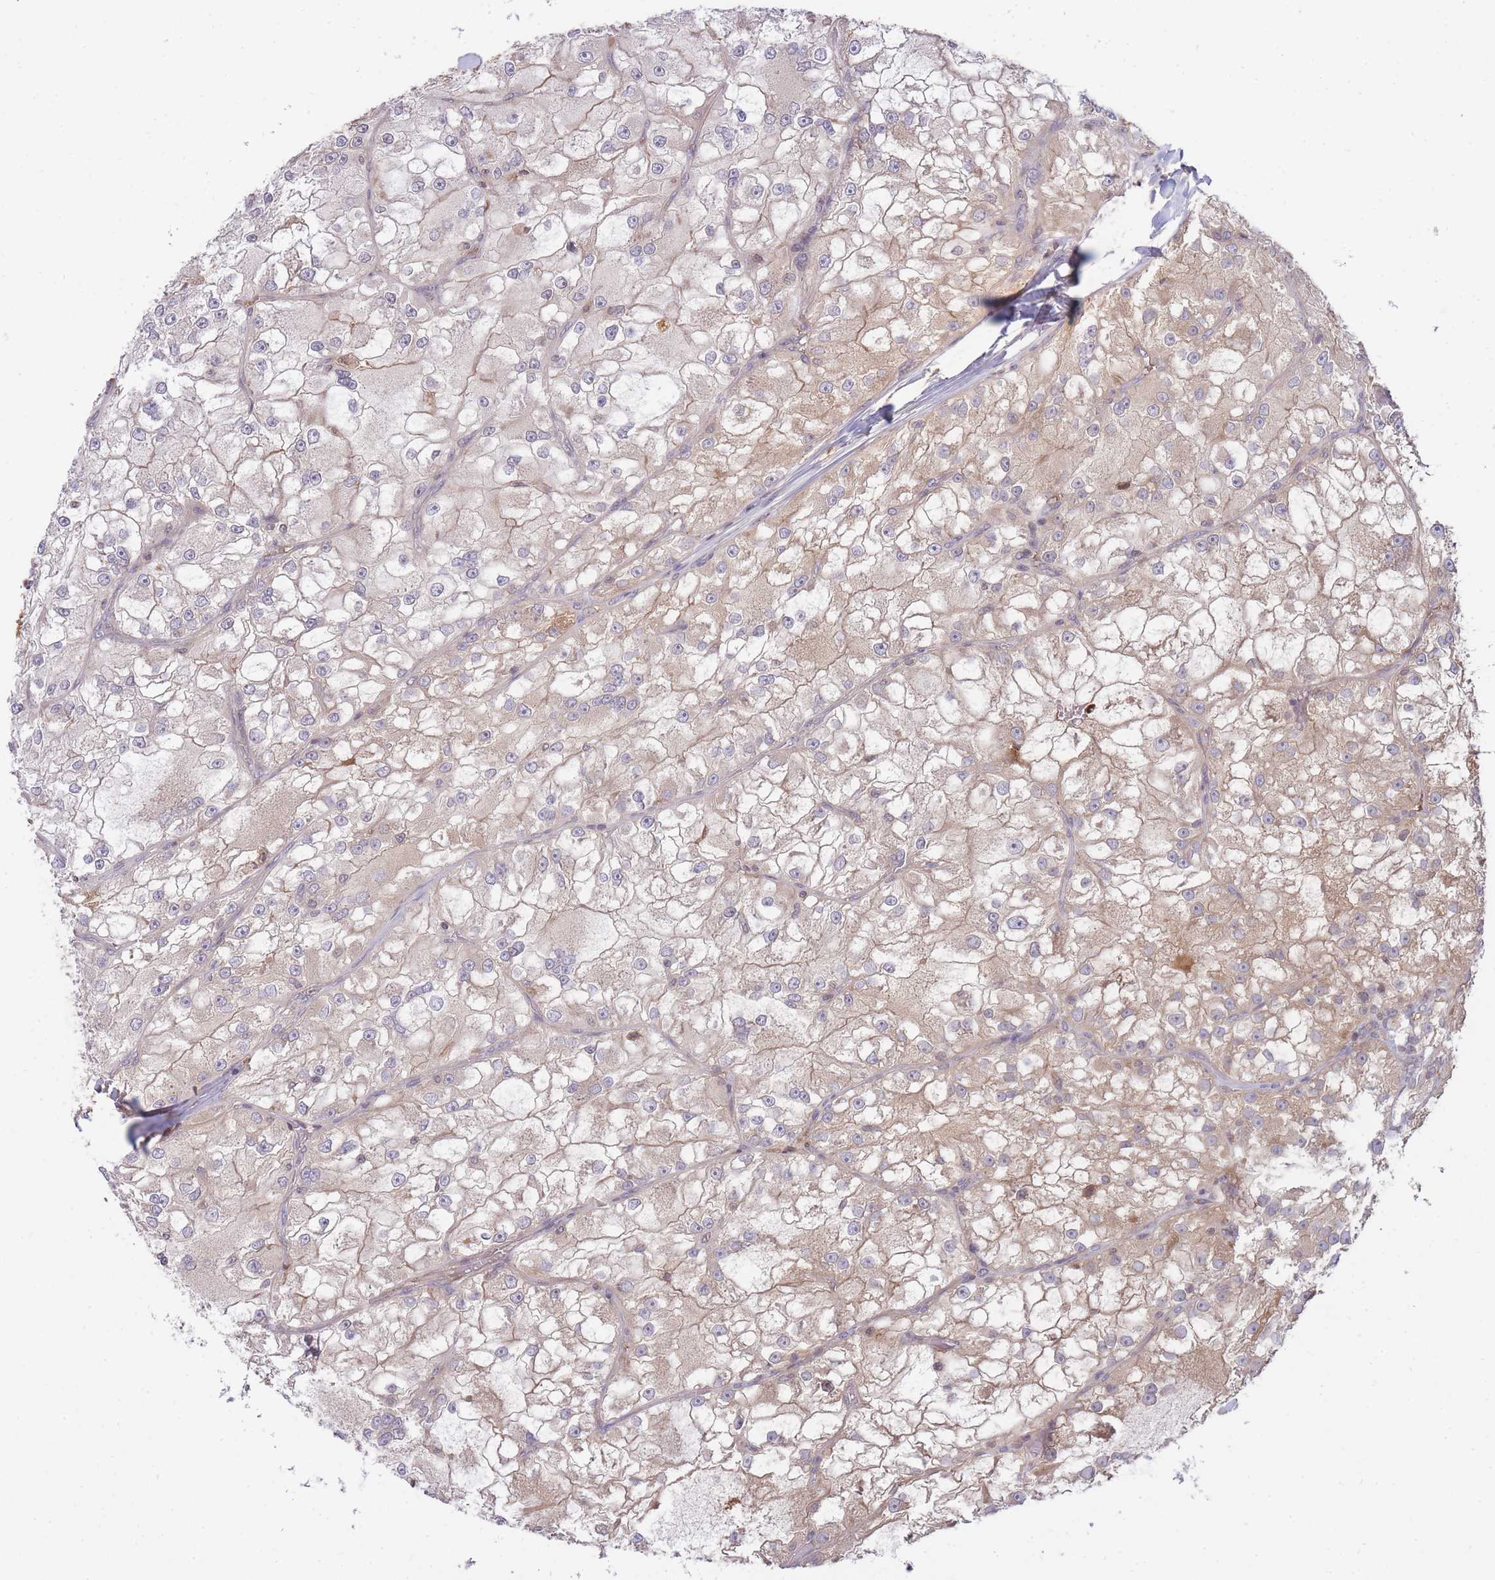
{"staining": {"intensity": "weak", "quantity": "25%-75%", "location": "cytoplasmic/membranous"}, "tissue": "renal cancer", "cell_type": "Tumor cells", "image_type": "cancer", "snomed": [{"axis": "morphology", "description": "Adenocarcinoma, NOS"}, {"axis": "topography", "description": "Kidney"}], "caption": "Immunohistochemical staining of adenocarcinoma (renal) exhibits low levels of weak cytoplasmic/membranous protein staining in about 25%-75% of tumor cells. (IHC, brightfield microscopy, high magnification).", "gene": "RALGDS", "patient": {"sex": "female", "age": 72}}